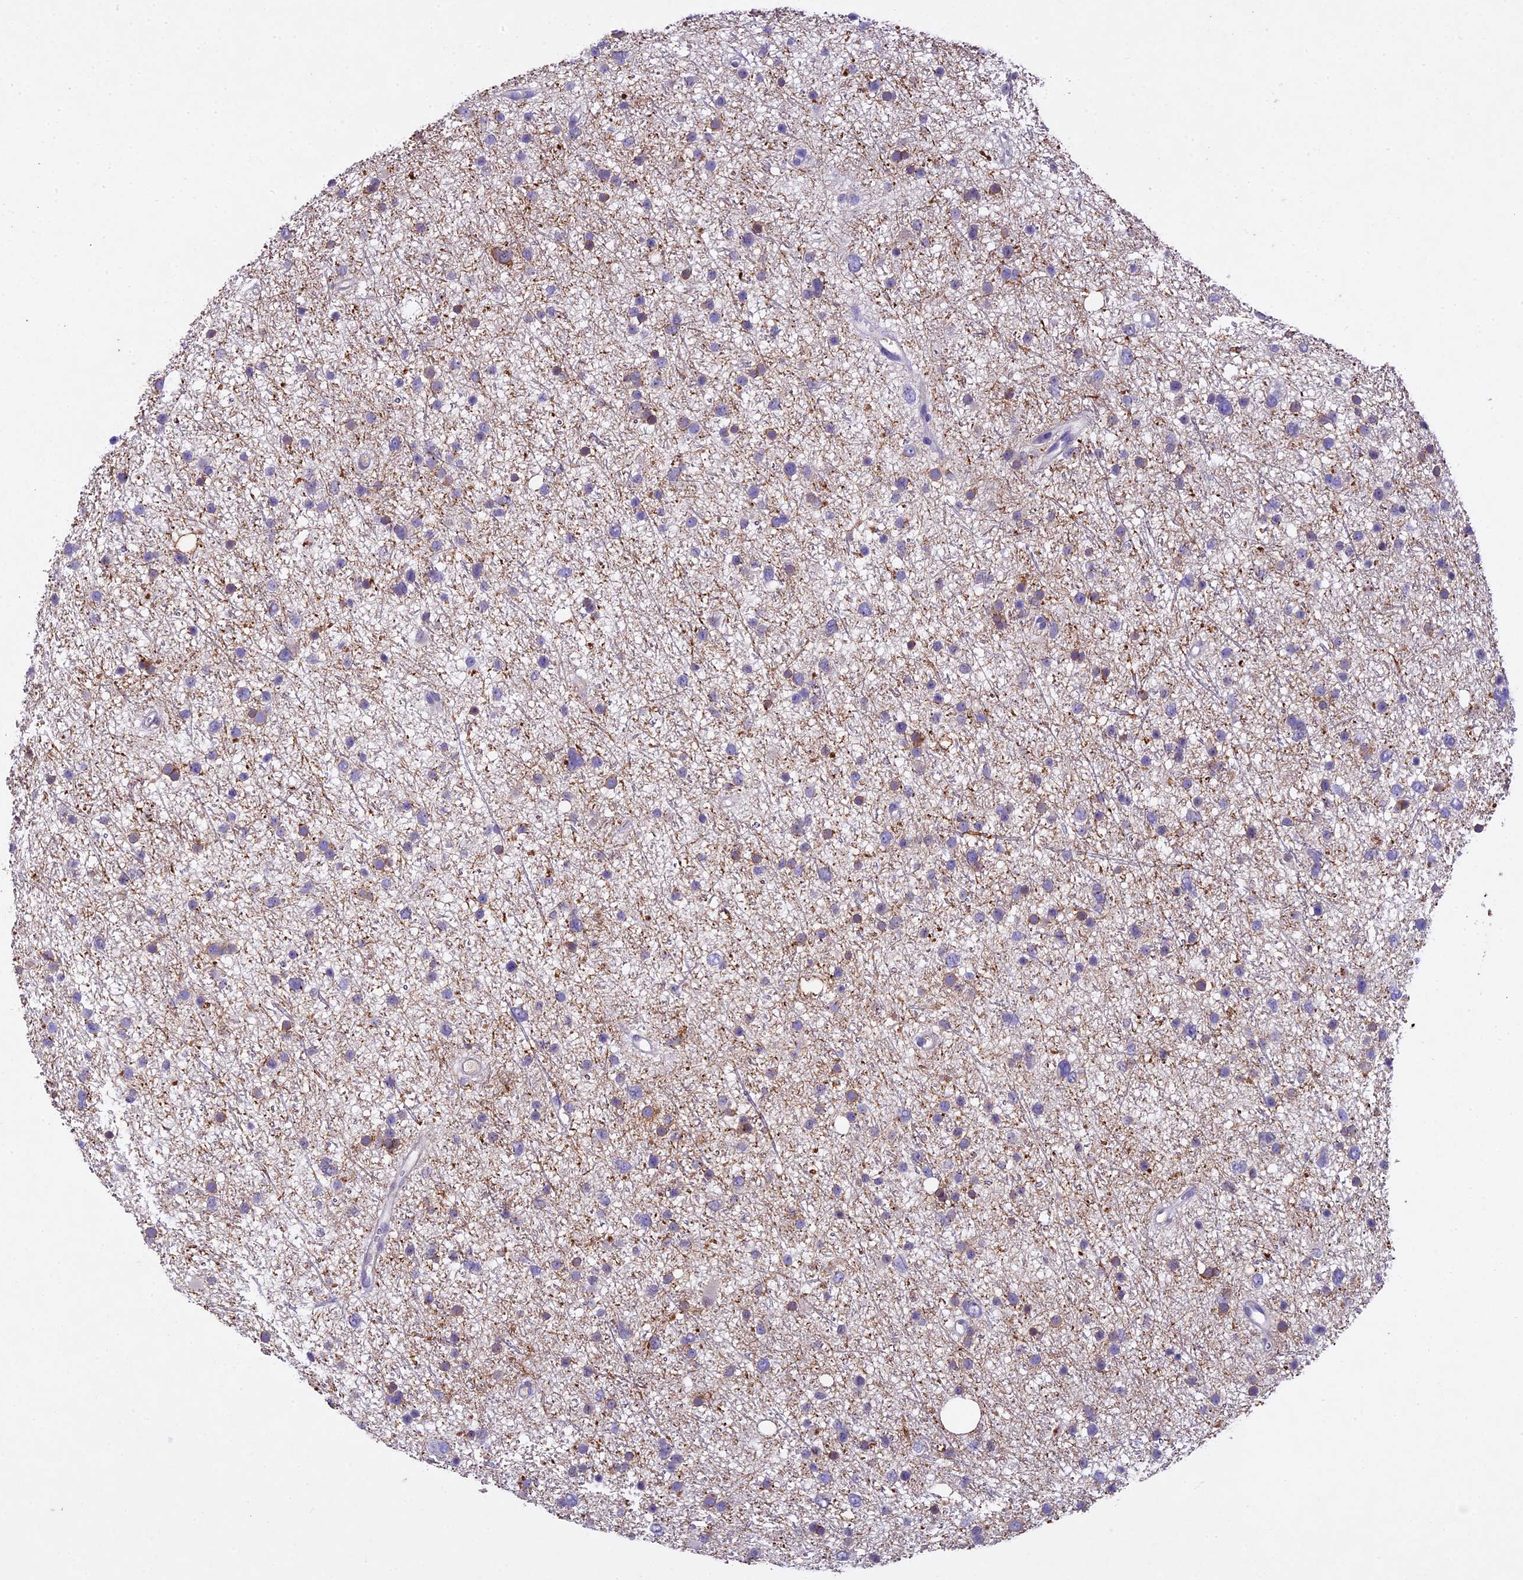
{"staining": {"intensity": "weak", "quantity": "<25%", "location": "cytoplasmic/membranous"}, "tissue": "glioma", "cell_type": "Tumor cells", "image_type": "cancer", "snomed": [{"axis": "morphology", "description": "Glioma, malignant, Low grade"}, {"axis": "topography", "description": "Cerebral cortex"}], "caption": "Immunohistochemical staining of human malignant low-grade glioma exhibits no significant staining in tumor cells.", "gene": "TGDS", "patient": {"sex": "female", "age": 39}}